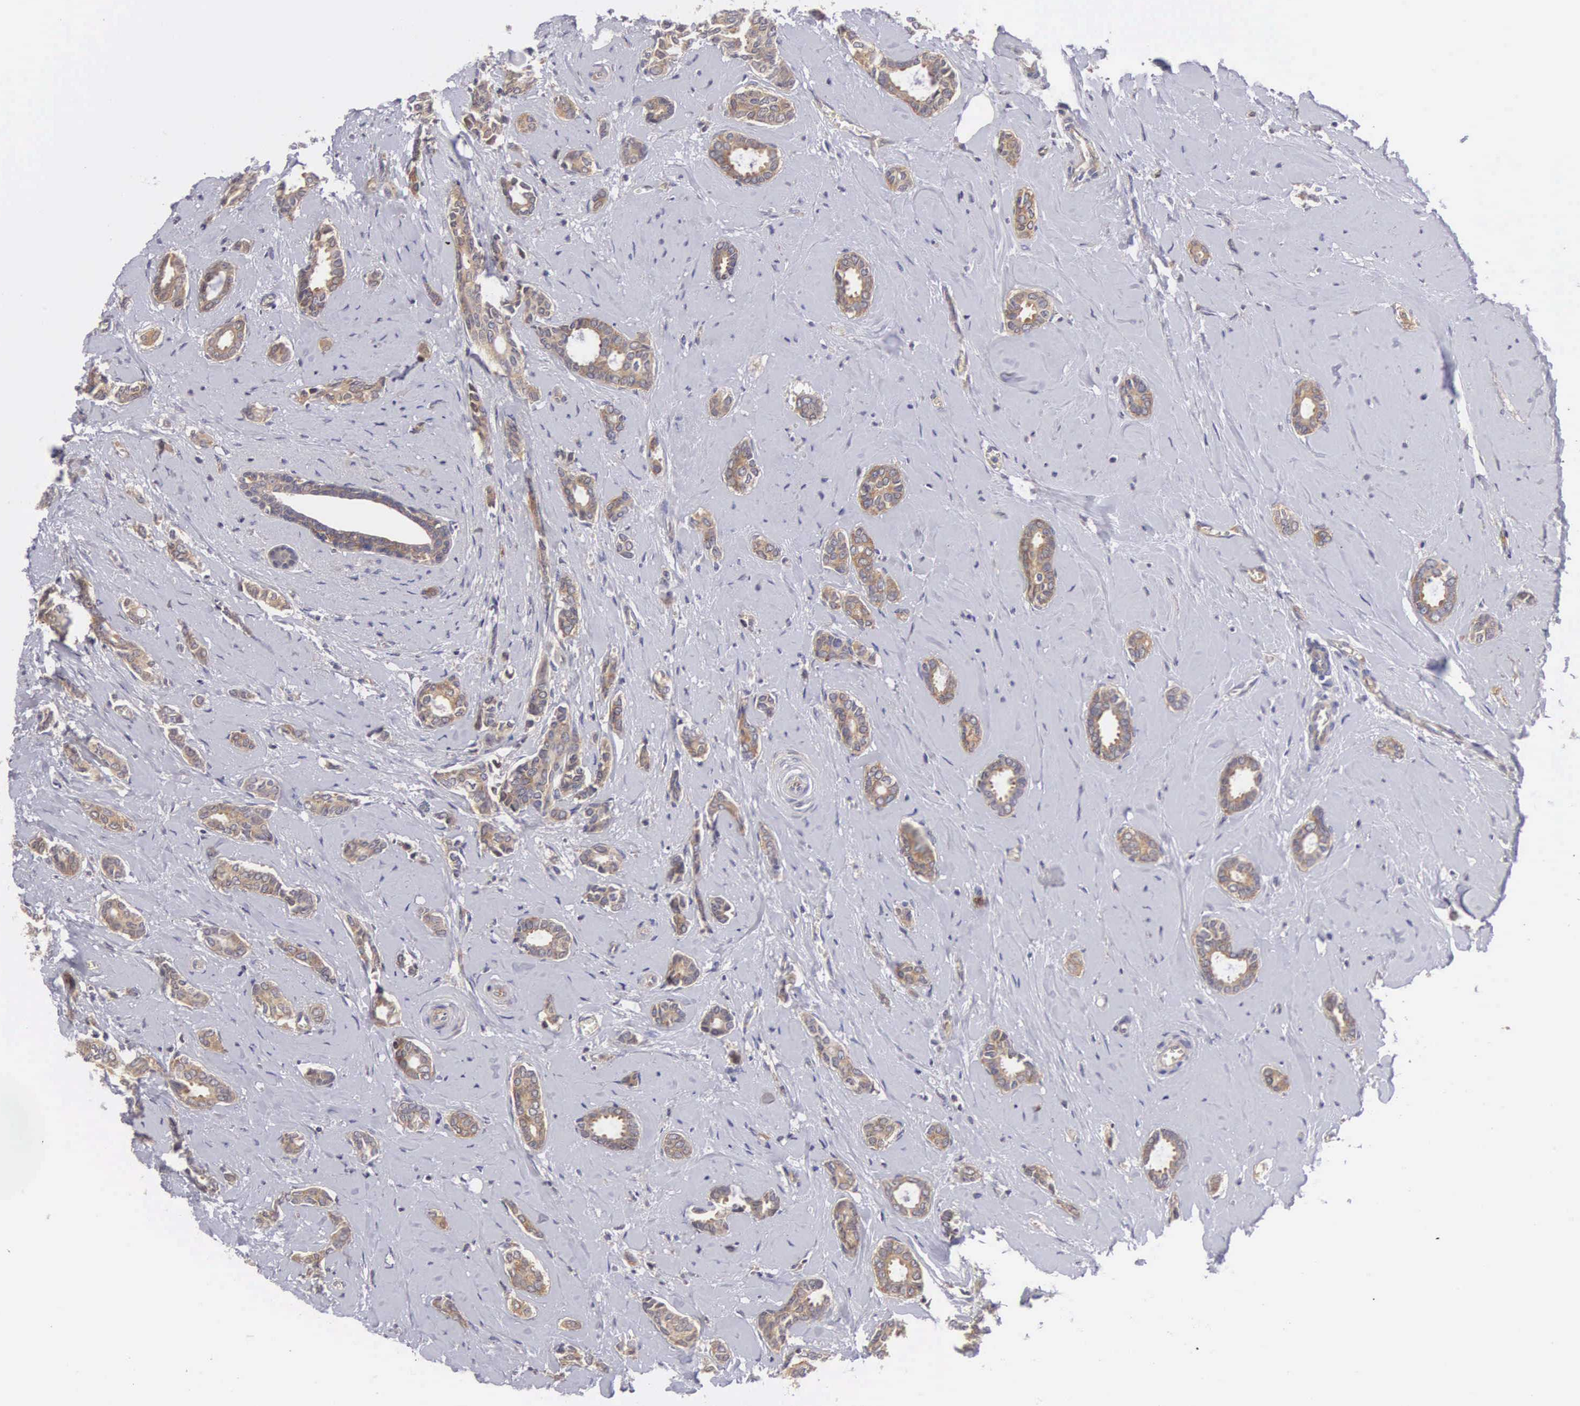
{"staining": {"intensity": "weak", "quantity": ">75%", "location": "cytoplasmic/membranous"}, "tissue": "breast cancer", "cell_type": "Tumor cells", "image_type": "cancer", "snomed": [{"axis": "morphology", "description": "Duct carcinoma"}, {"axis": "topography", "description": "Breast"}], "caption": "Breast cancer (infiltrating ductal carcinoma) was stained to show a protein in brown. There is low levels of weak cytoplasmic/membranous expression in approximately >75% of tumor cells.", "gene": "GRIPAP1", "patient": {"sex": "female", "age": 50}}